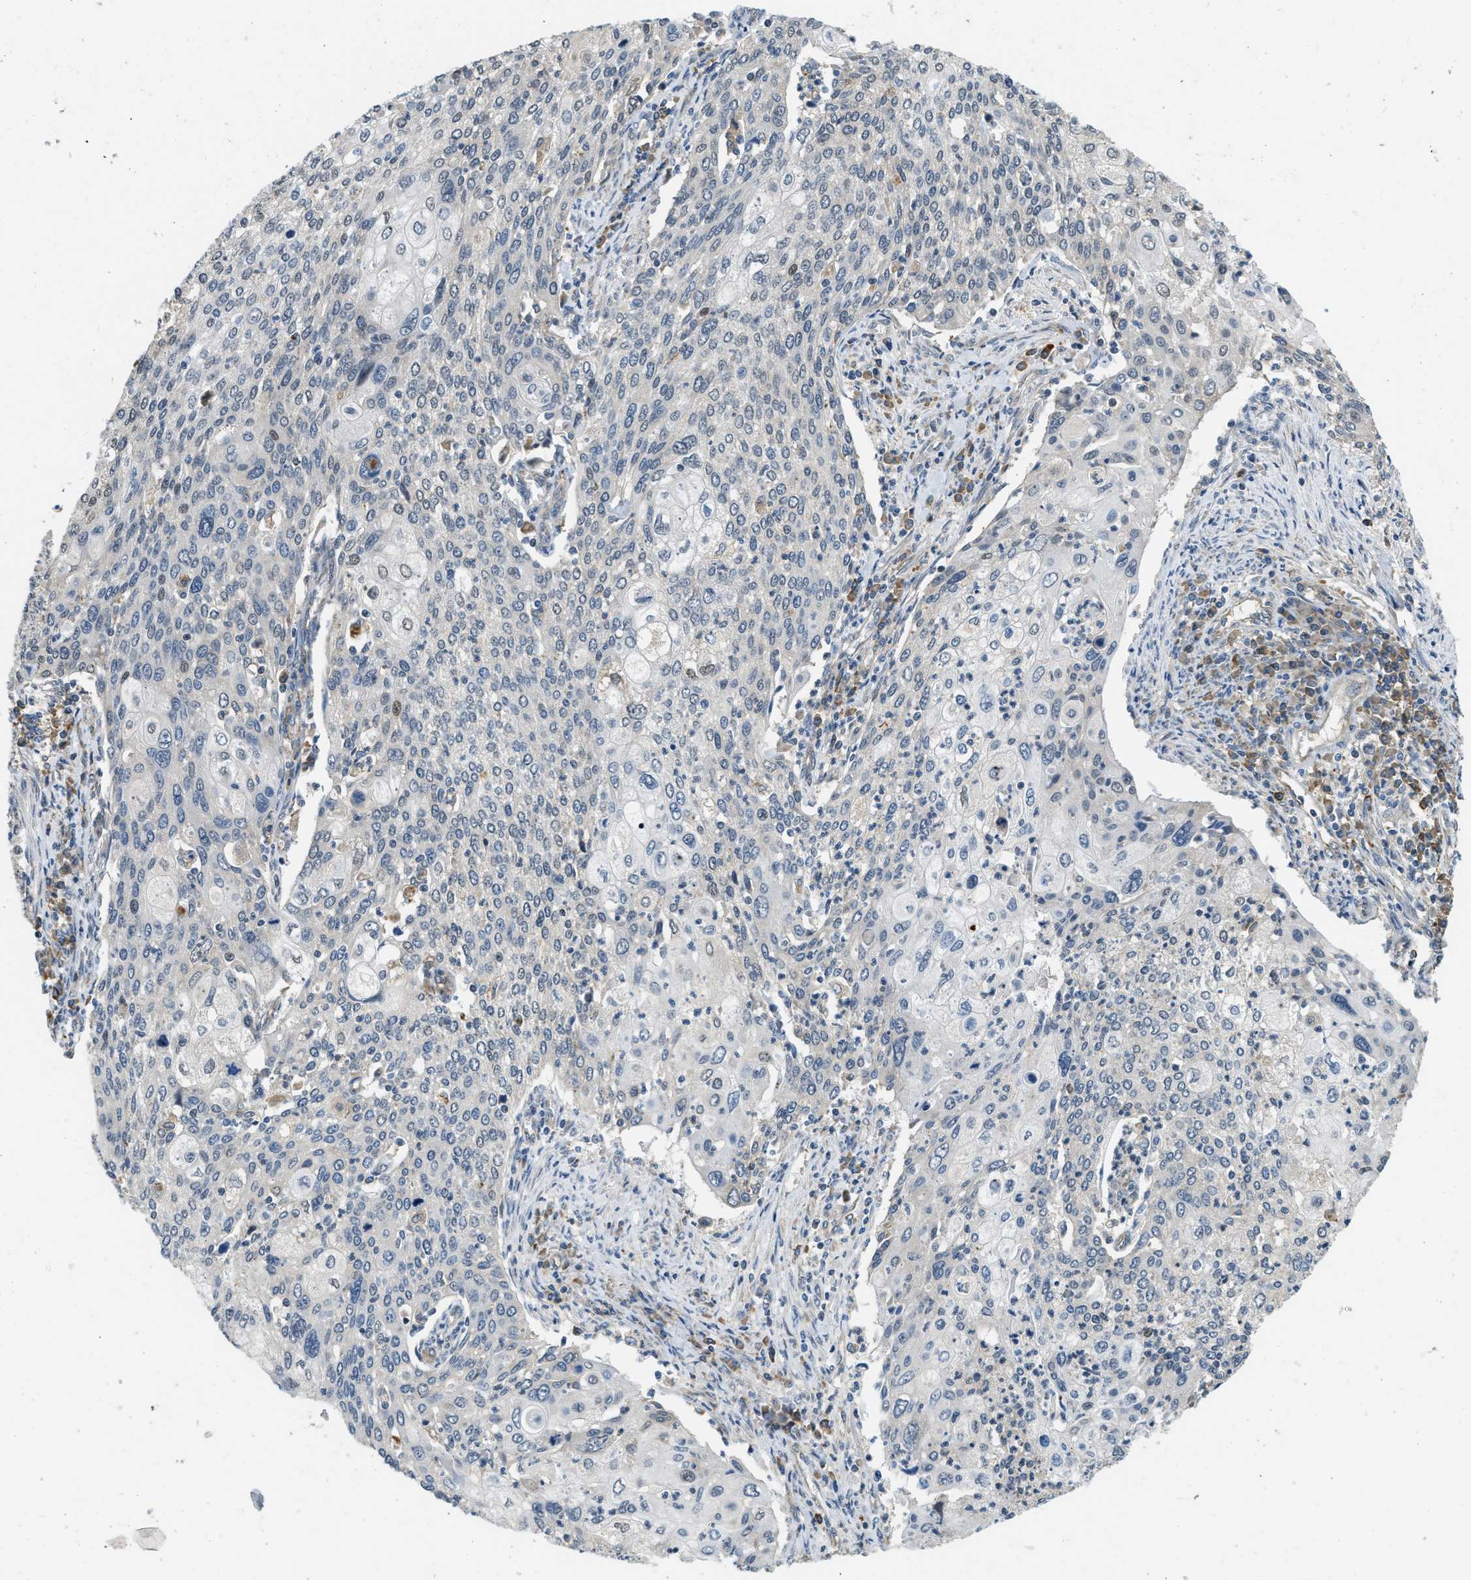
{"staining": {"intensity": "negative", "quantity": "none", "location": "none"}, "tissue": "cervical cancer", "cell_type": "Tumor cells", "image_type": "cancer", "snomed": [{"axis": "morphology", "description": "Squamous cell carcinoma, NOS"}, {"axis": "topography", "description": "Cervix"}], "caption": "High magnification brightfield microscopy of squamous cell carcinoma (cervical) stained with DAB (brown) and counterstained with hematoxylin (blue): tumor cells show no significant expression.", "gene": "STARD3NL", "patient": {"sex": "female", "age": 40}}